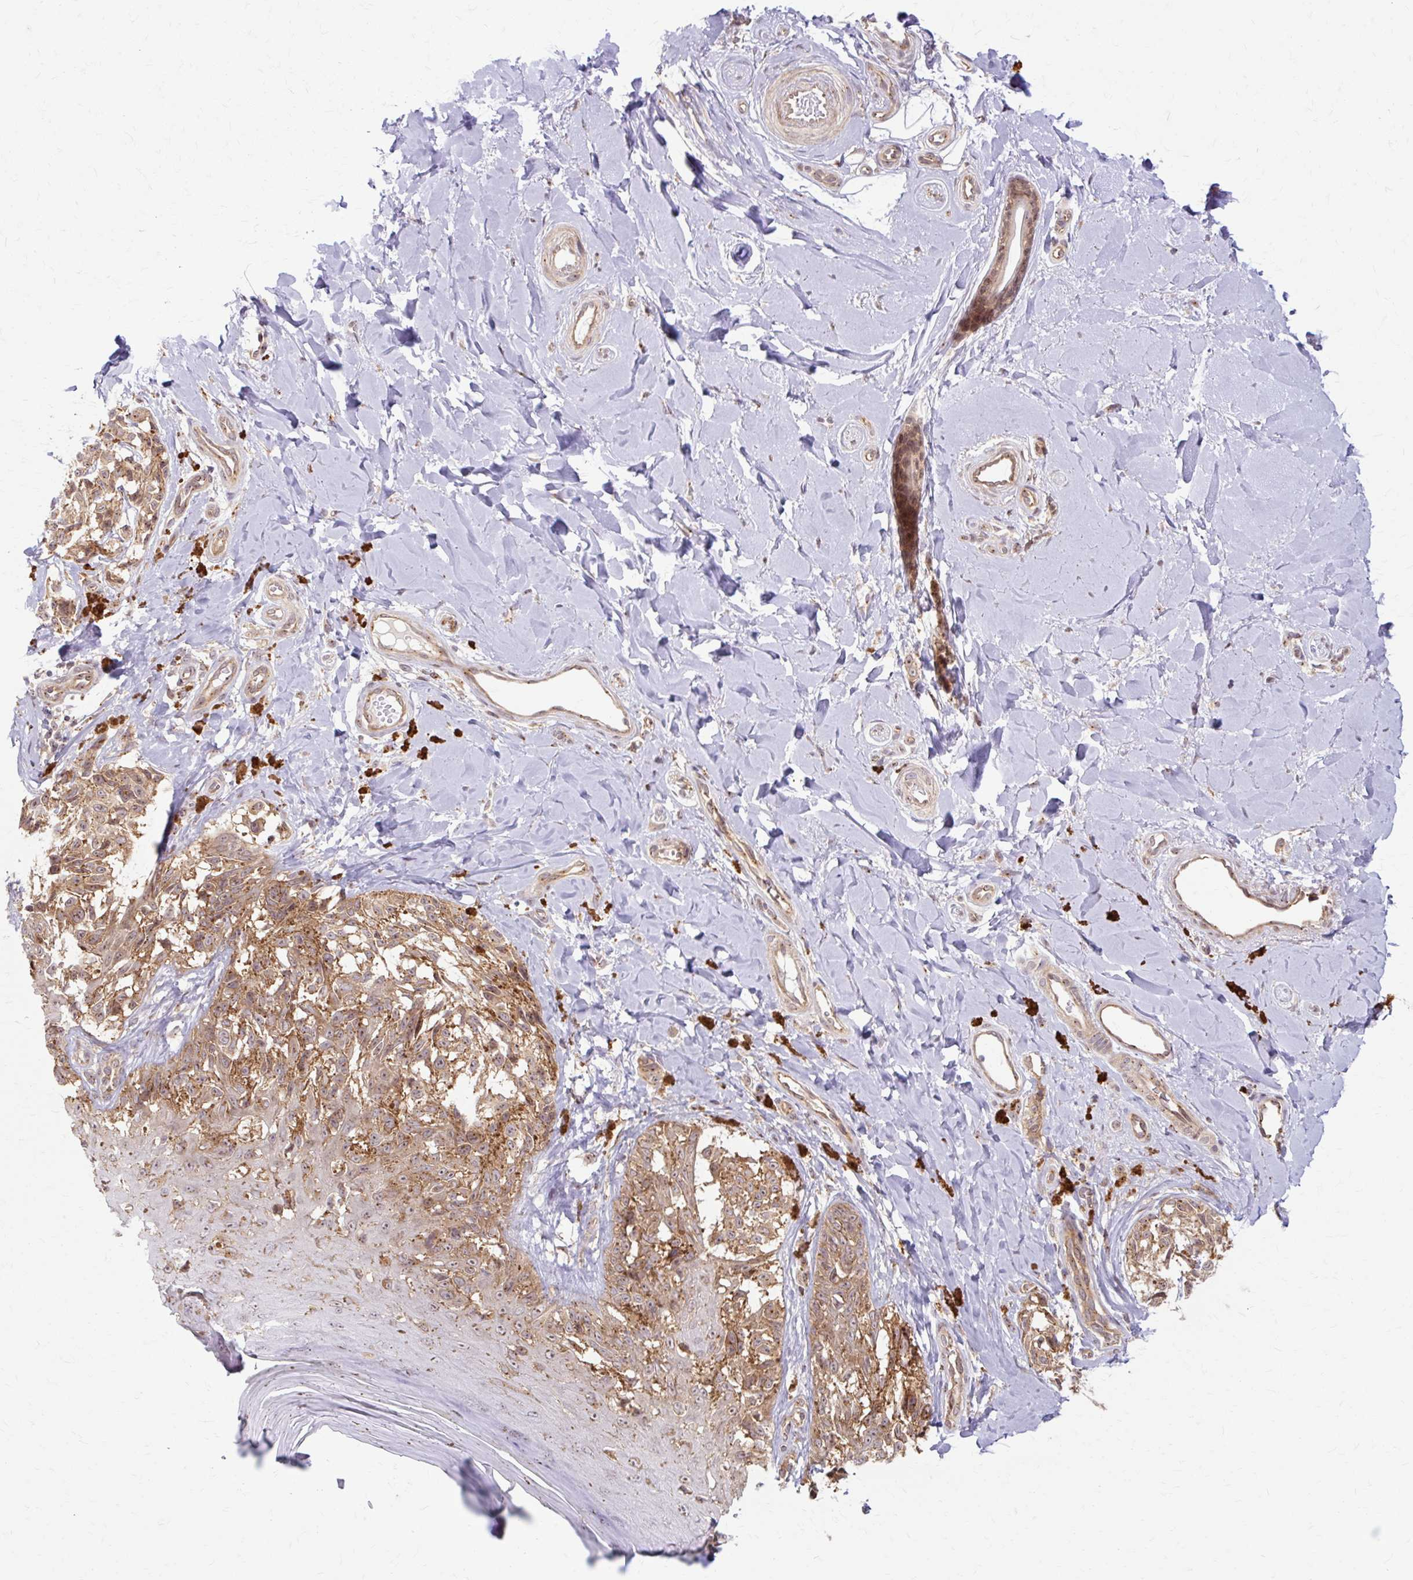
{"staining": {"intensity": "moderate", "quantity": ">75%", "location": "cytoplasmic/membranous"}, "tissue": "melanoma", "cell_type": "Tumor cells", "image_type": "cancer", "snomed": [{"axis": "morphology", "description": "Malignant melanoma, NOS"}, {"axis": "topography", "description": "Skin"}], "caption": "This micrograph demonstrates malignant melanoma stained with immunohistochemistry to label a protein in brown. The cytoplasmic/membranous of tumor cells show moderate positivity for the protein. Nuclei are counter-stained blue.", "gene": "MZT2B", "patient": {"sex": "female", "age": 65}}